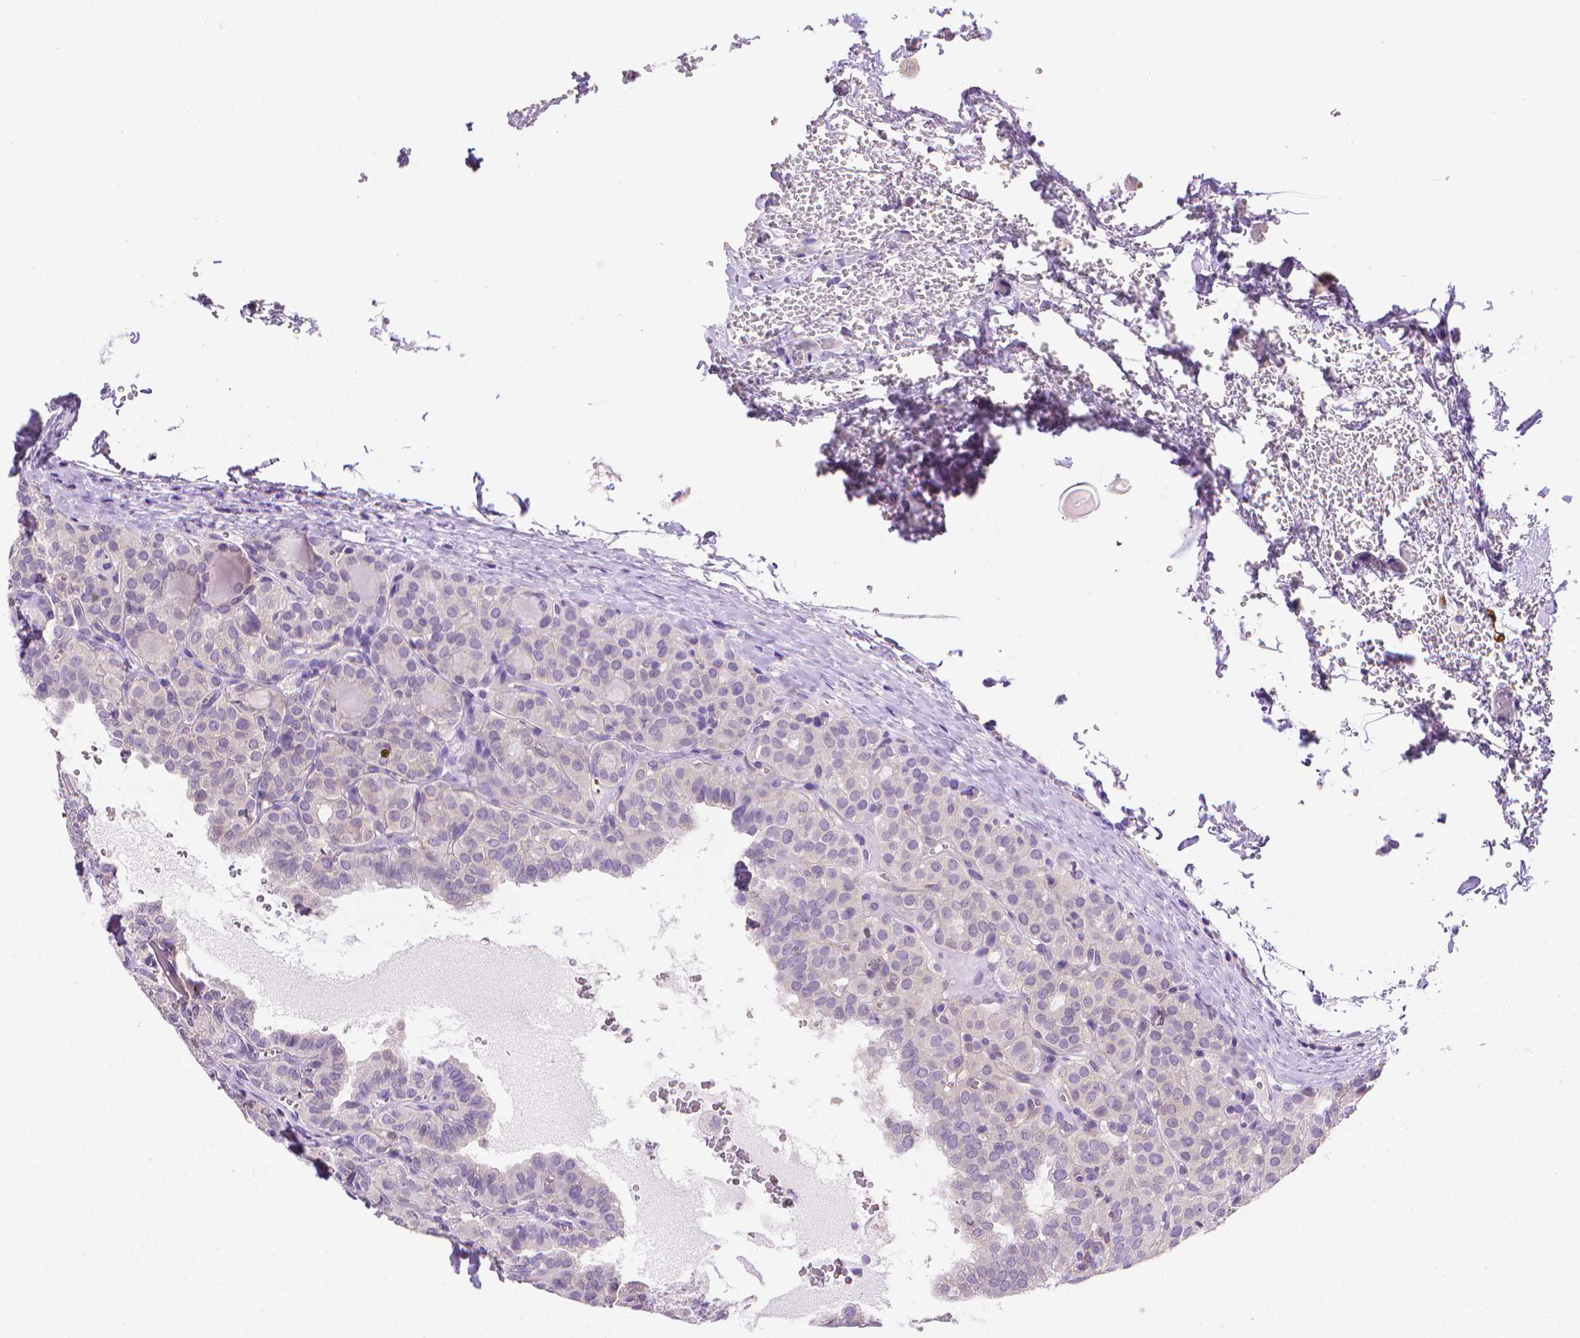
{"staining": {"intensity": "negative", "quantity": "none", "location": "none"}, "tissue": "thyroid cancer", "cell_type": "Tumor cells", "image_type": "cancer", "snomed": [{"axis": "morphology", "description": "Papillary adenocarcinoma, NOS"}, {"axis": "topography", "description": "Thyroid gland"}], "caption": "There is no significant positivity in tumor cells of papillary adenocarcinoma (thyroid). (Immunohistochemistry, brightfield microscopy, high magnification).", "gene": "FASN", "patient": {"sex": "female", "age": 41}}